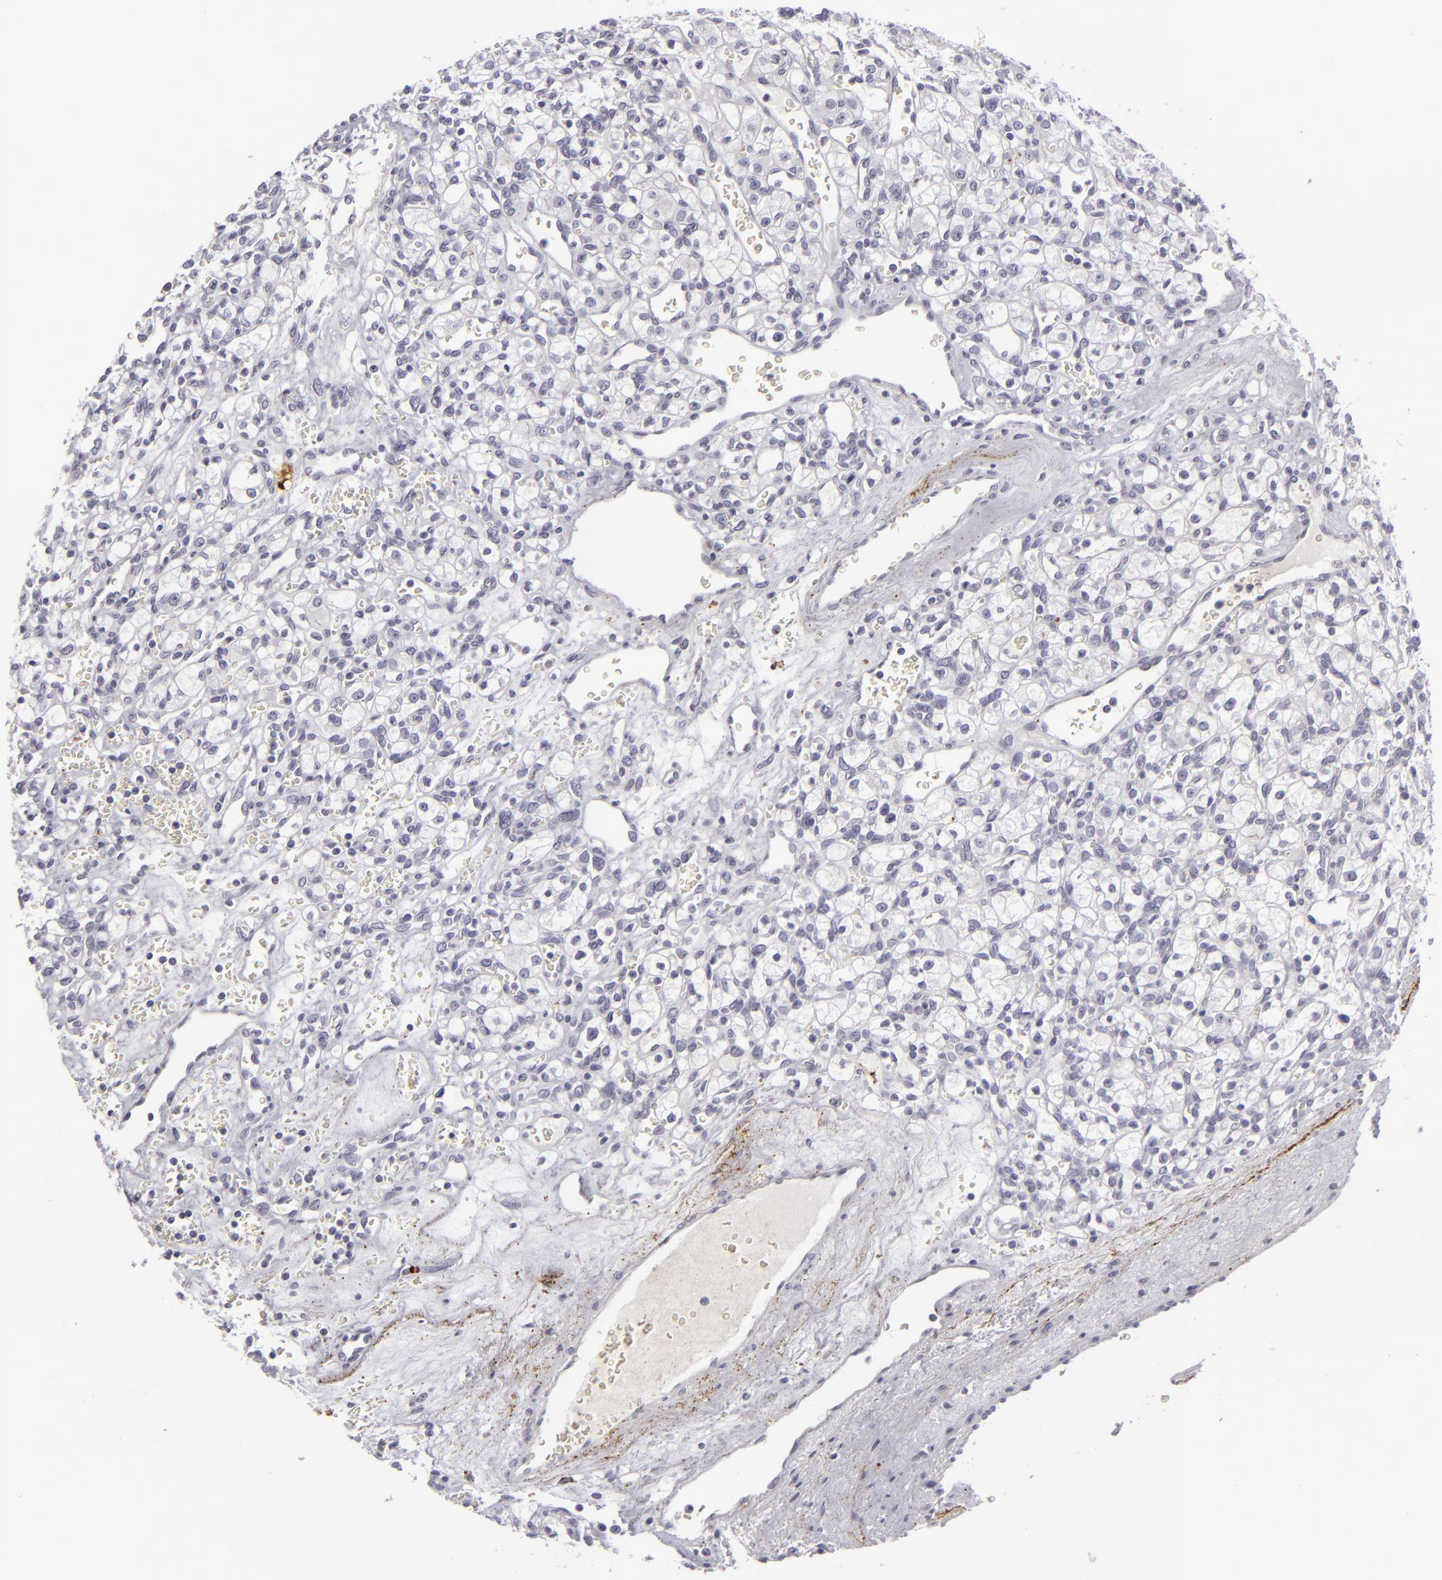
{"staining": {"intensity": "negative", "quantity": "none", "location": "none"}, "tissue": "renal cancer", "cell_type": "Tumor cells", "image_type": "cancer", "snomed": [{"axis": "morphology", "description": "Adenocarcinoma, NOS"}, {"axis": "topography", "description": "Kidney"}], "caption": "Tumor cells show no significant positivity in adenocarcinoma (renal).", "gene": "C9", "patient": {"sex": "female", "age": 62}}